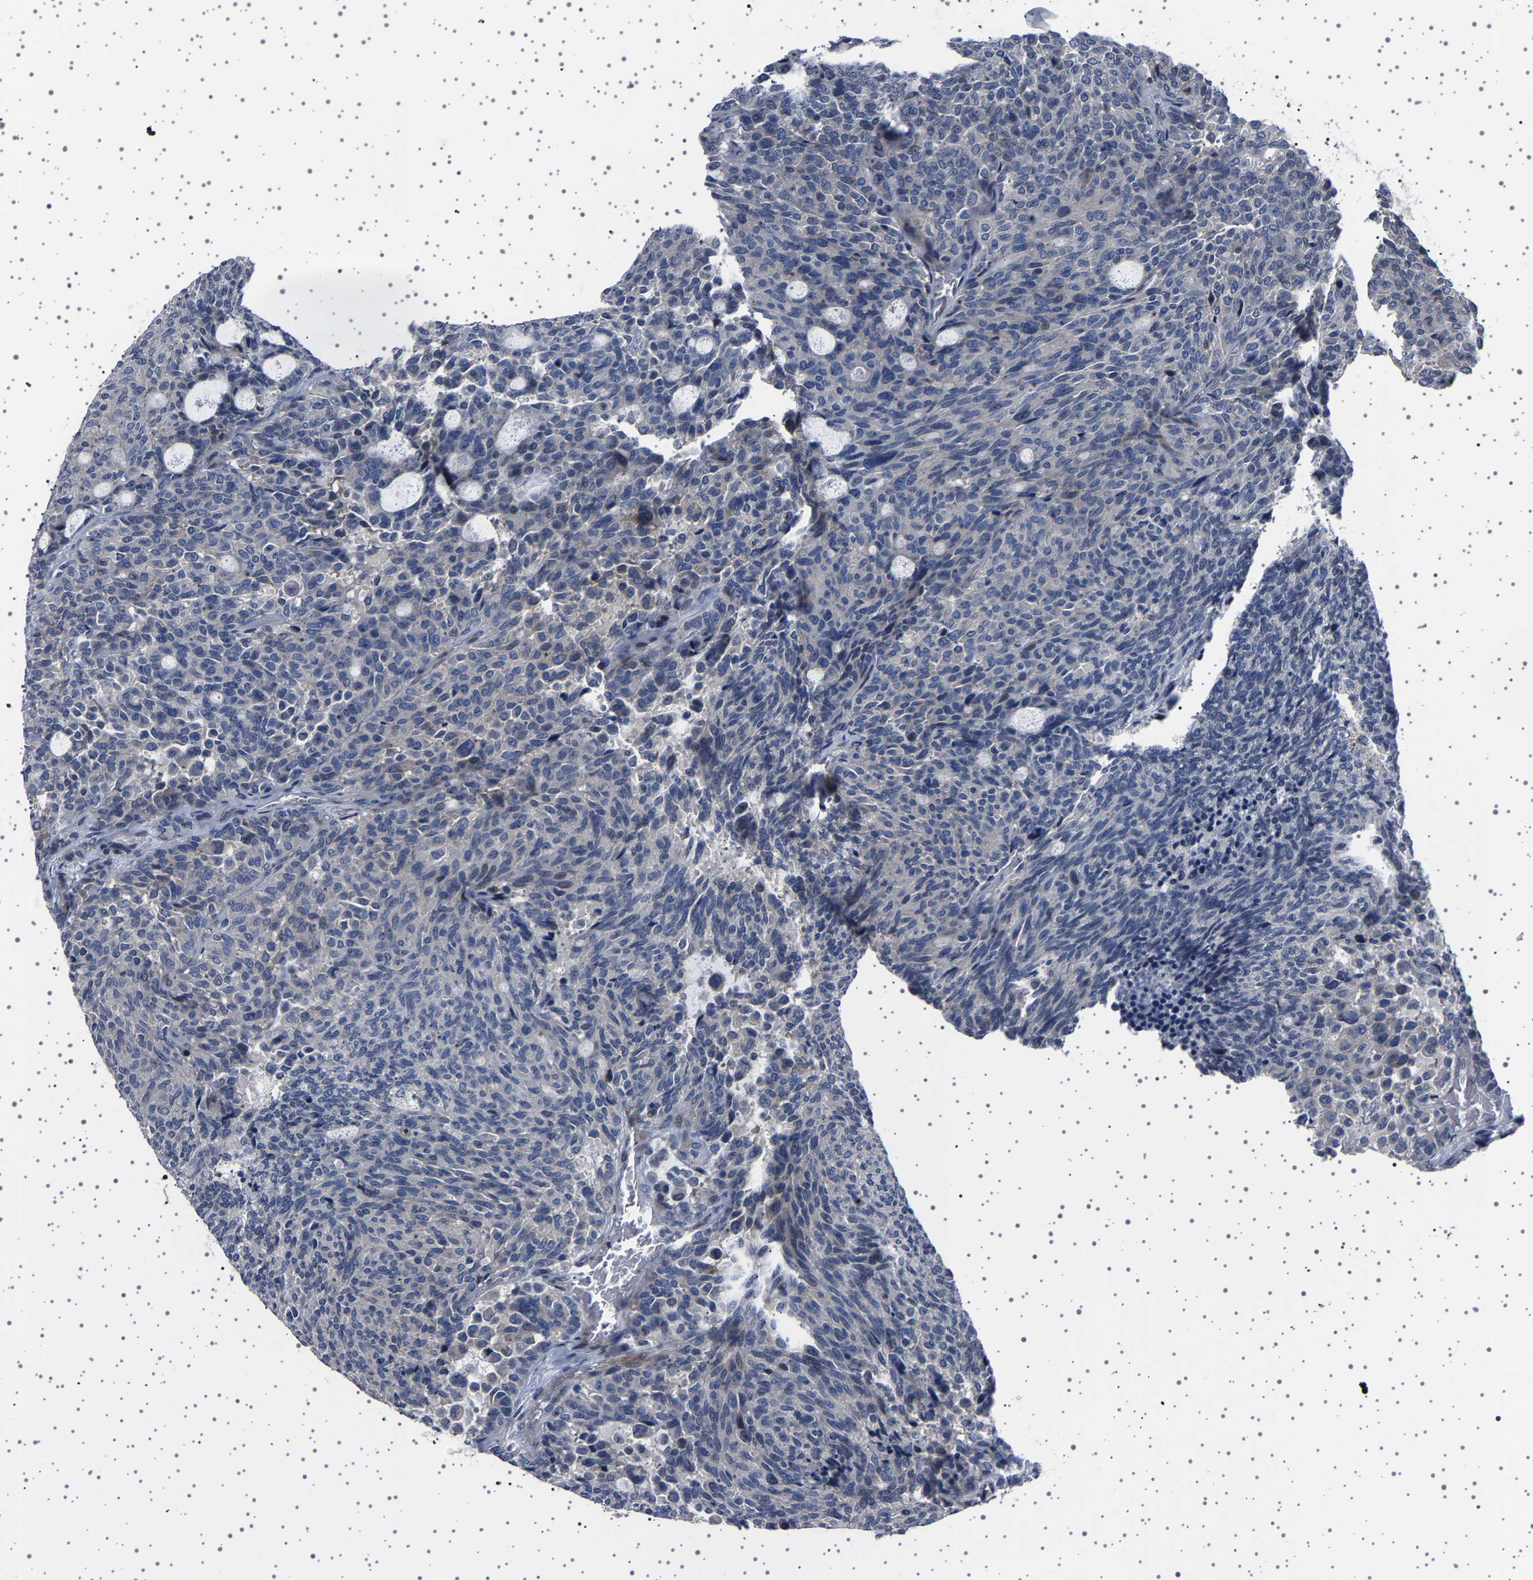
{"staining": {"intensity": "negative", "quantity": "none", "location": "none"}, "tissue": "carcinoid", "cell_type": "Tumor cells", "image_type": "cancer", "snomed": [{"axis": "morphology", "description": "Carcinoid, malignant, NOS"}, {"axis": "topography", "description": "Pancreas"}], "caption": "Tumor cells are negative for brown protein staining in malignant carcinoid.", "gene": "PAK5", "patient": {"sex": "female", "age": 54}}